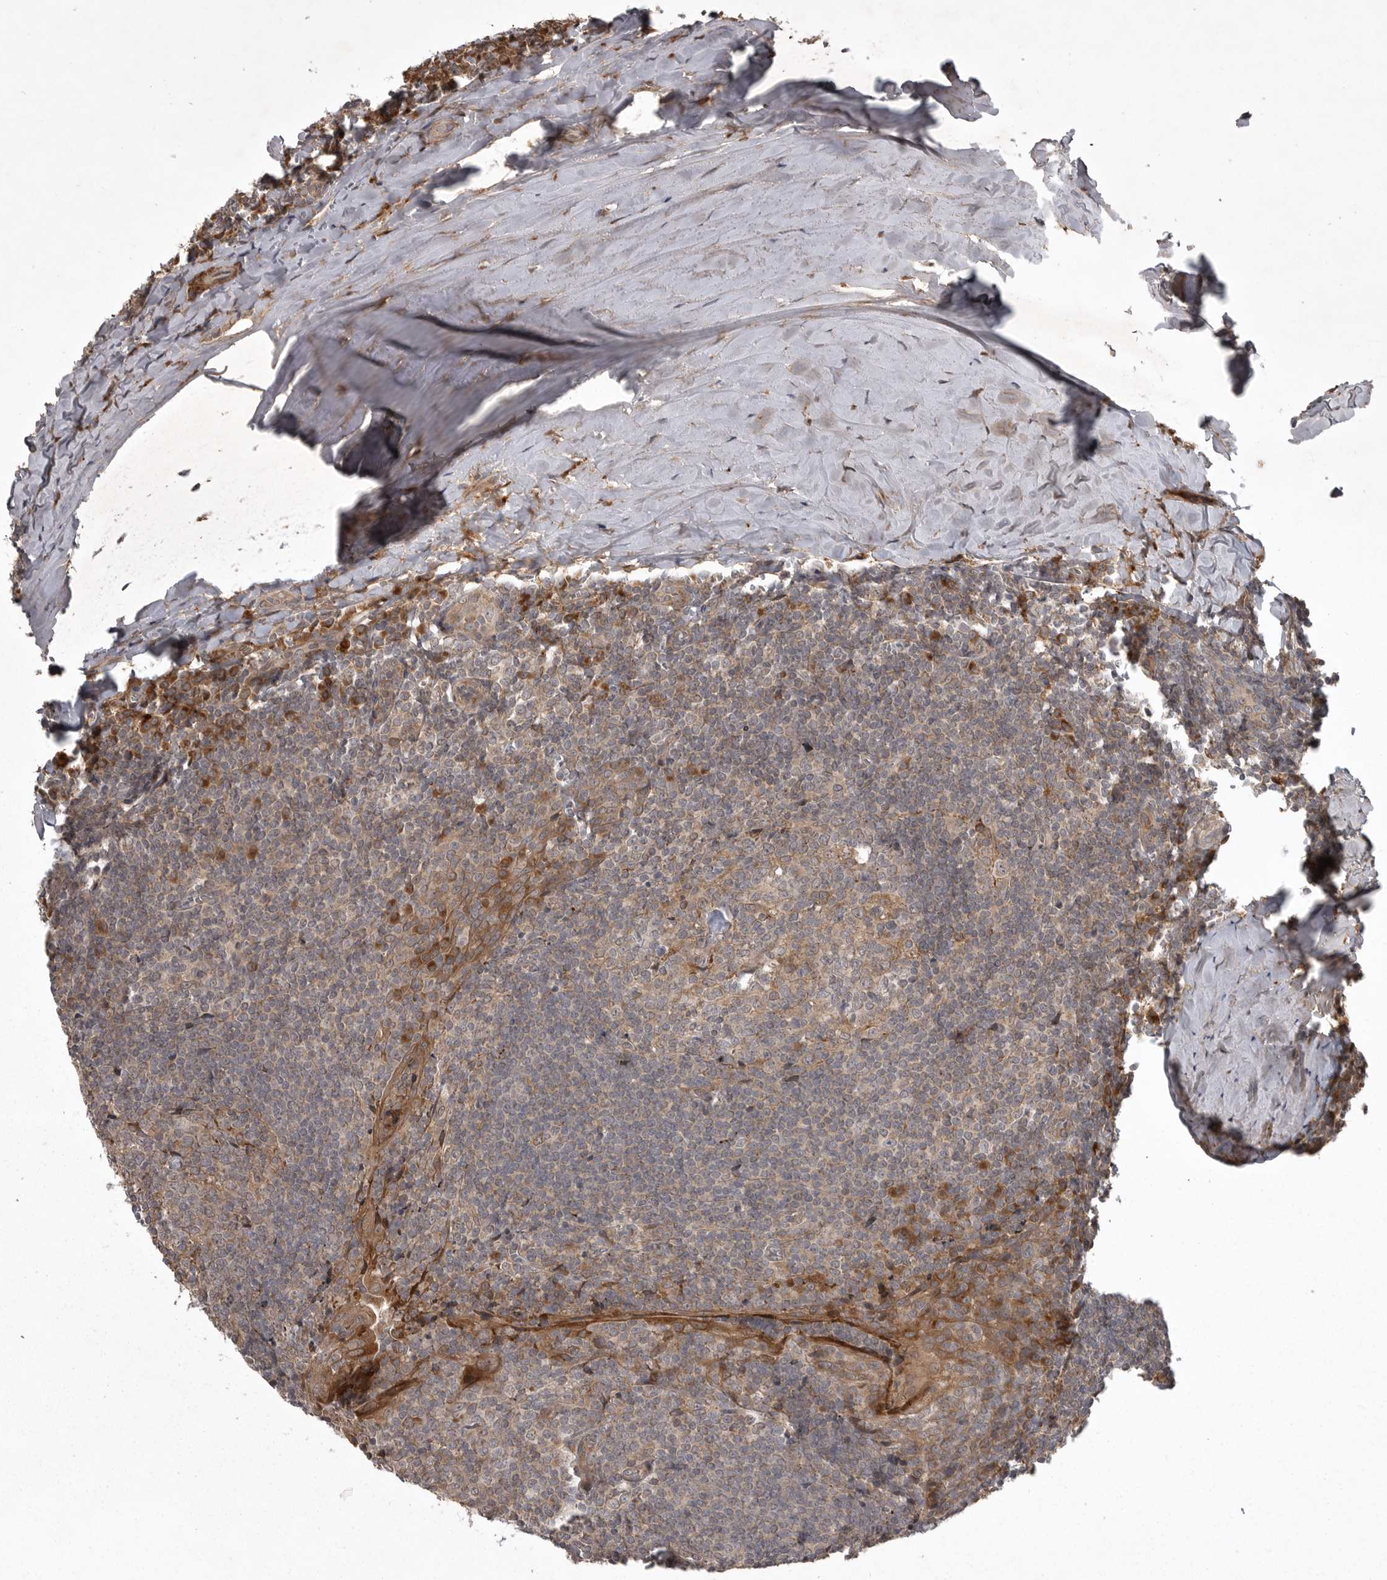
{"staining": {"intensity": "moderate", "quantity": "25%-75%", "location": "cytoplasmic/membranous"}, "tissue": "tonsil", "cell_type": "Germinal center cells", "image_type": "normal", "snomed": [{"axis": "morphology", "description": "Normal tissue, NOS"}, {"axis": "topography", "description": "Tonsil"}], "caption": "A micrograph of human tonsil stained for a protein shows moderate cytoplasmic/membranous brown staining in germinal center cells.", "gene": "GPR31", "patient": {"sex": "male", "age": 37}}